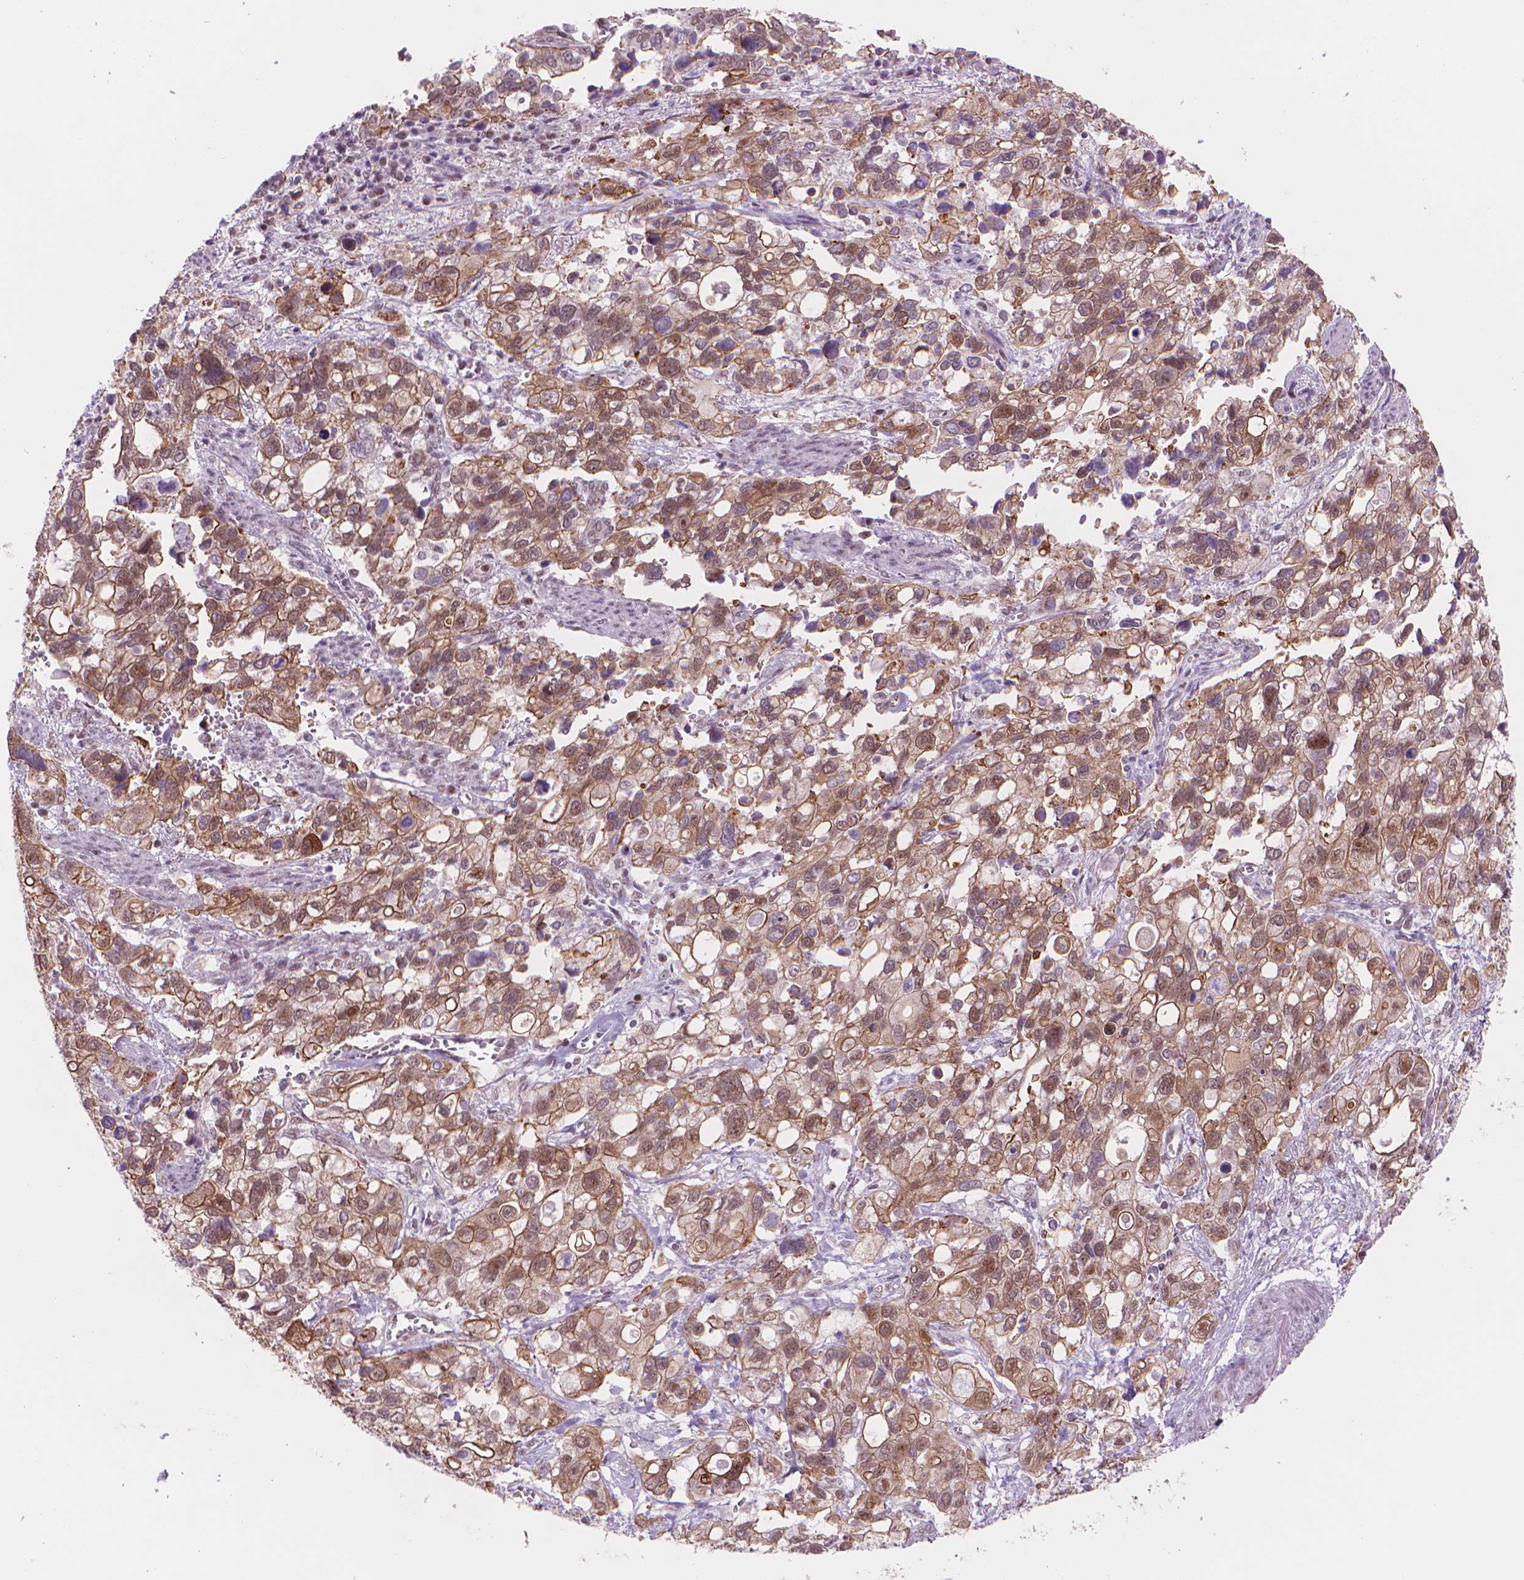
{"staining": {"intensity": "moderate", "quantity": ">75%", "location": "cytoplasmic/membranous,nuclear"}, "tissue": "stomach cancer", "cell_type": "Tumor cells", "image_type": "cancer", "snomed": [{"axis": "morphology", "description": "Adenocarcinoma, NOS"}, {"axis": "topography", "description": "Stomach, upper"}], "caption": "An immunohistochemistry photomicrograph of tumor tissue is shown. Protein staining in brown labels moderate cytoplasmic/membranous and nuclear positivity in stomach cancer (adenocarcinoma) within tumor cells. (Brightfield microscopy of DAB IHC at high magnification).", "gene": "POLR3D", "patient": {"sex": "female", "age": 81}}